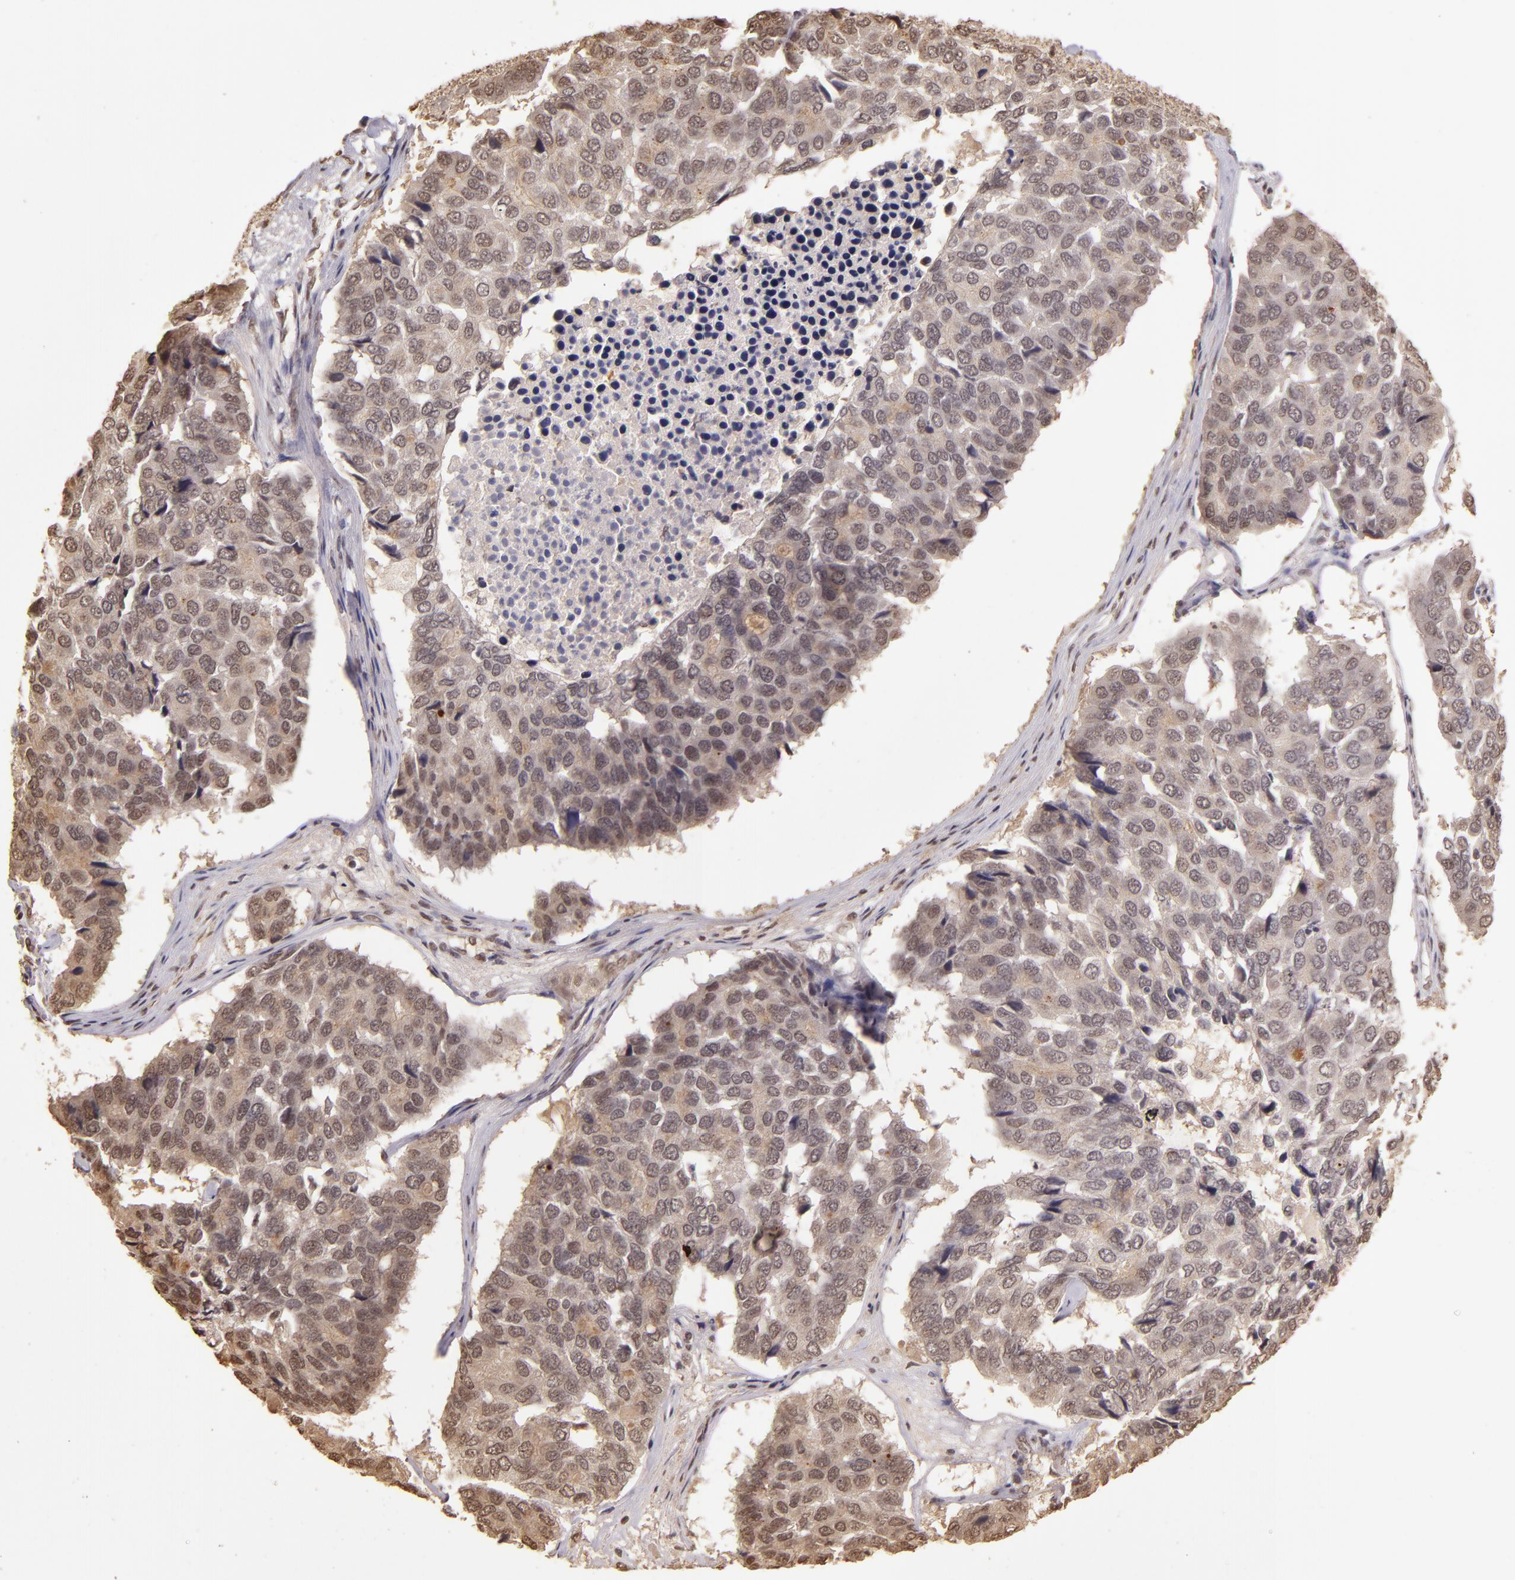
{"staining": {"intensity": "weak", "quantity": ">75%", "location": "cytoplasmic/membranous,nuclear"}, "tissue": "pancreatic cancer", "cell_type": "Tumor cells", "image_type": "cancer", "snomed": [{"axis": "morphology", "description": "Adenocarcinoma, NOS"}, {"axis": "topography", "description": "Pancreas"}], "caption": "This micrograph demonstrates immunohistochemistry (IHC) staining of human pancreatic adenocarcinoma, with low weak cytoplasmic/membranous and nuclear positivity in about >75% of tumor cells.", "gene": "CUL1", "patient": {"sex": "male", "age": 50}}